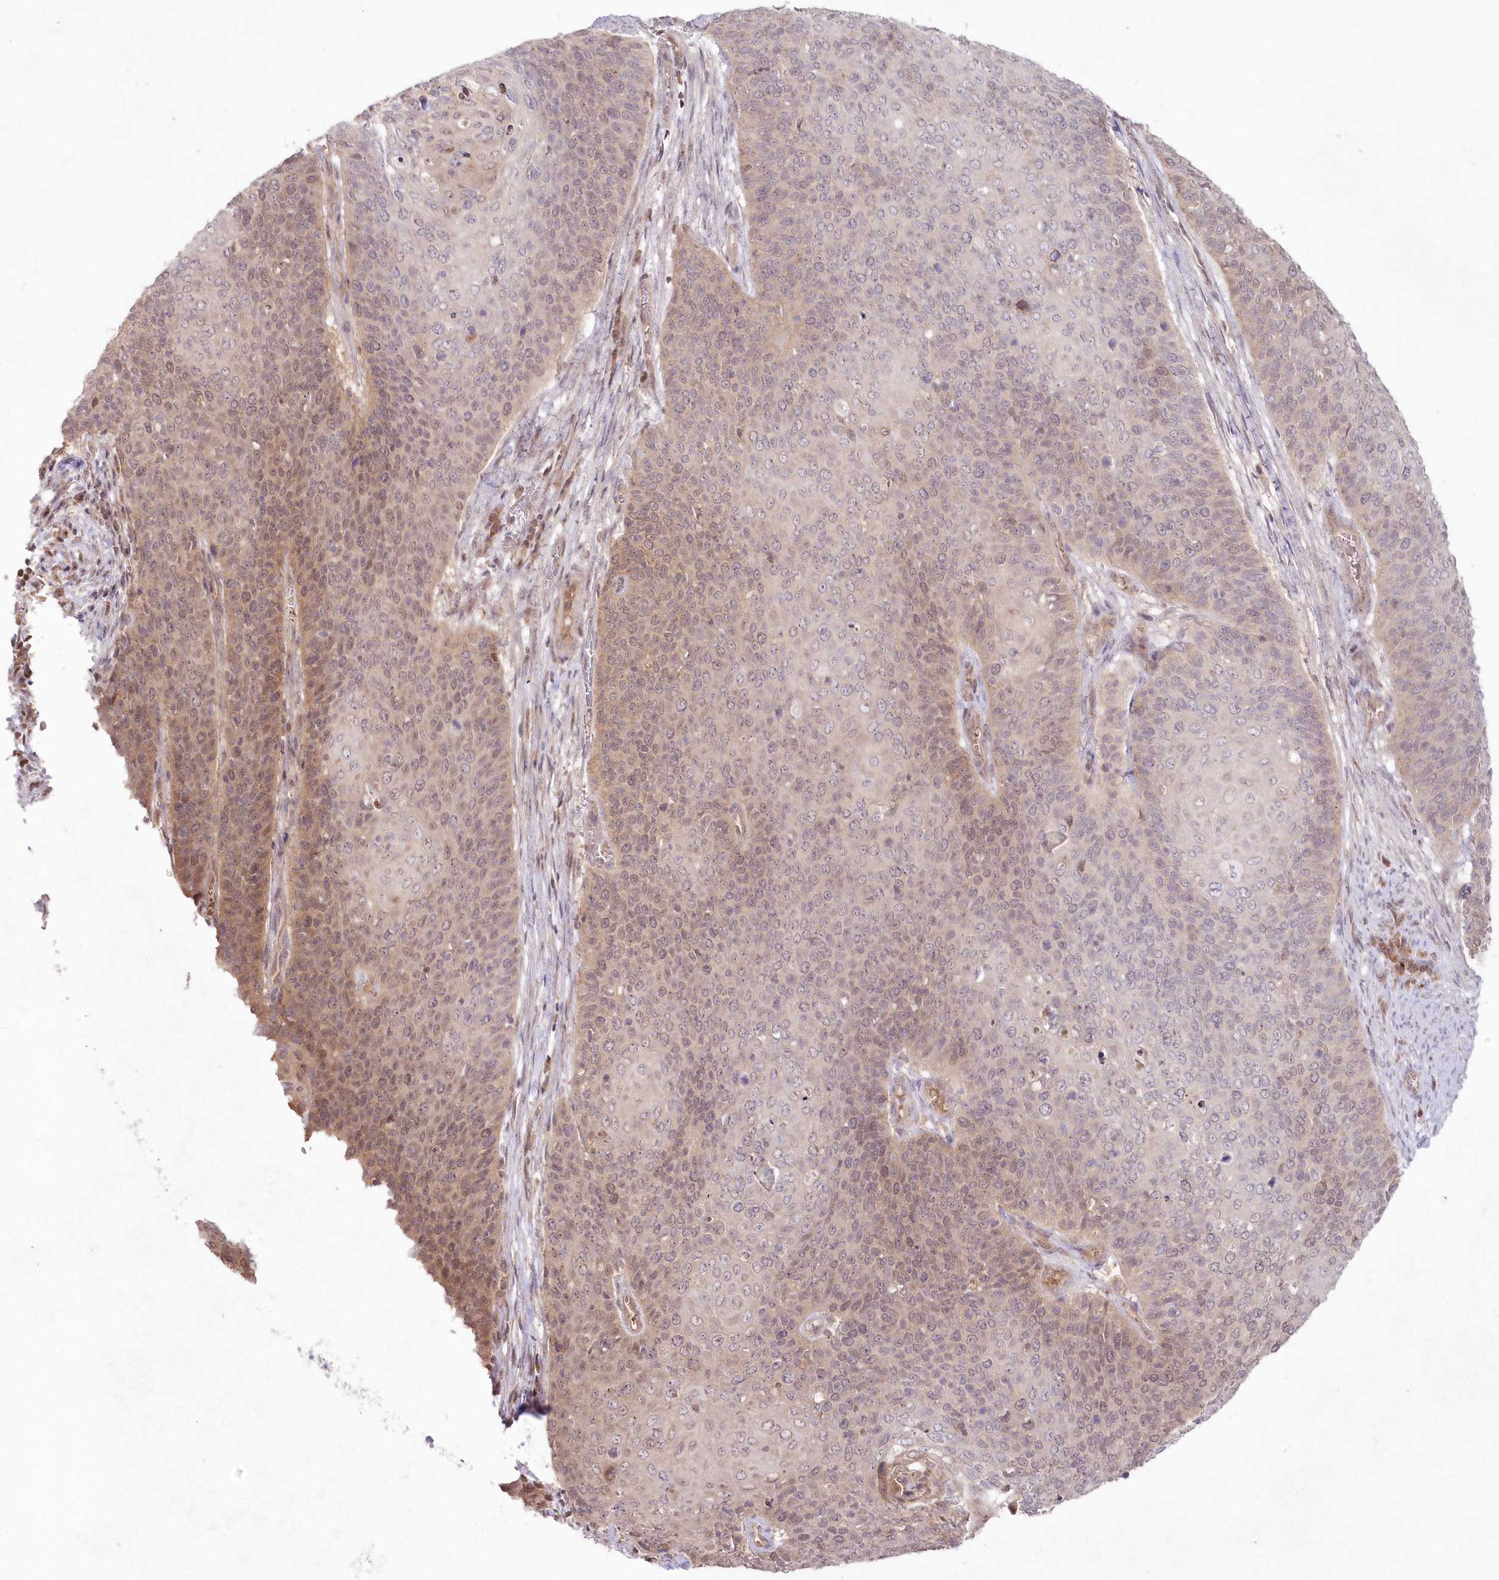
{"staining": {"intensity": "weak", "quantity": "<25%", "location": "cytoplasmic/membranous"}, "tissue": "cervical cancer", "cell_type": "Tumor cells", "image_type": "cancer", "snomed": [{"axis": "morphology", "description": "Squamous cell carcinoma, NOS"}, {"axis": "topography", "description": "Cervix"}], "caption": "Squamous cell carcinoma (cervical) stained for a protein using IHC displays no staining tumor cells.", "gene": "IMPA1", "patient": {"sex": "female", "age": 39}}